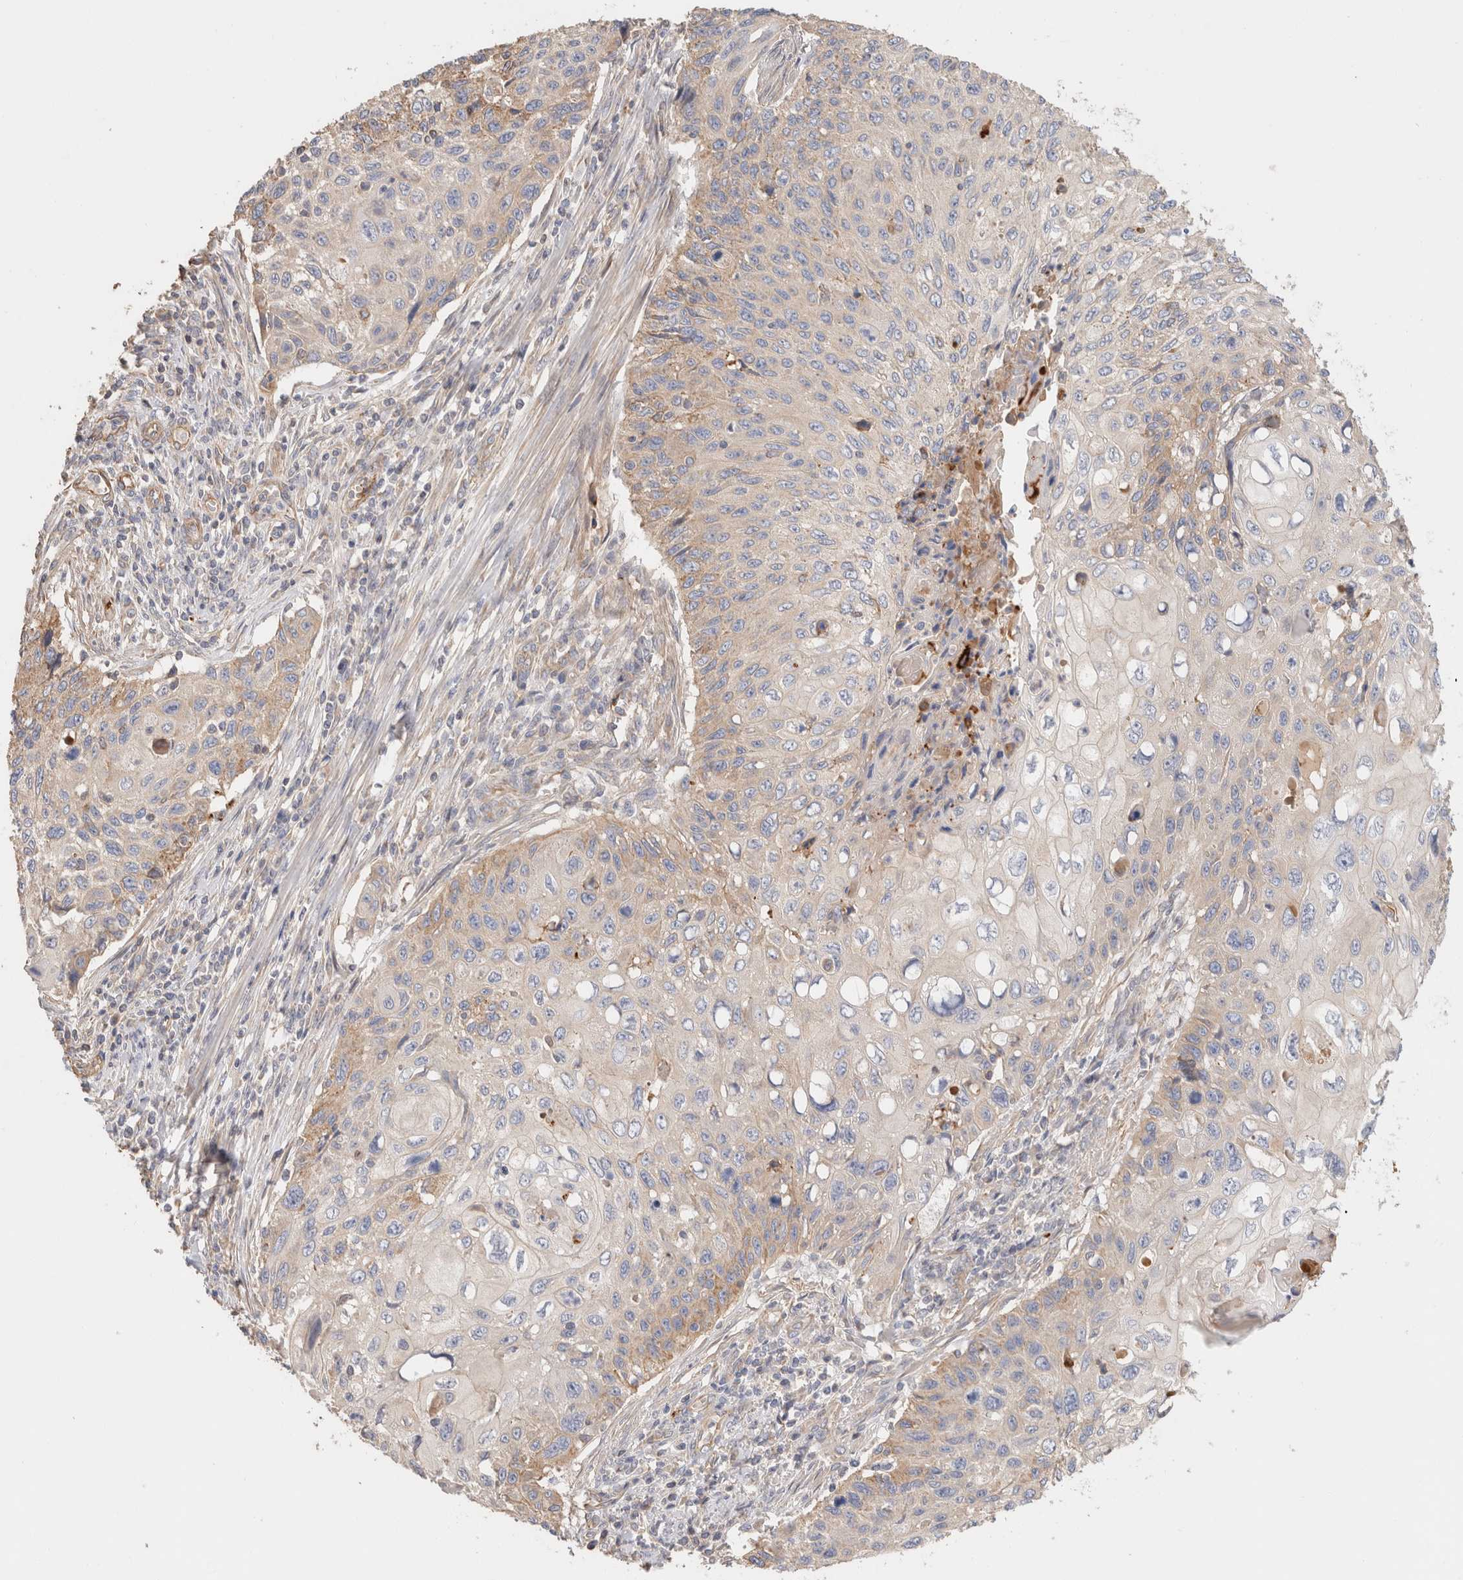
{"staining": {"intensity": "weak", "quantity": "25%-75%", "location": "cytoplasmic/membranous"}, "tissue": "cervical cancer", "cell_type": "Tumor cells", "image_type": "cancer", "snomed": [{"axis": "morphology", "description": "Squamous cell carcinoma, NOS"}, {"axis": "topography", "description": "Cervix"}], "caption": "Tumor cells exhibit weak cytoplasmic/membranous expression in approximately 25%-75% of cells in cervical cancer (squamous cell carcinoma). The protein is stained brown, and the nuclei are stained in blue (DAB (3,3'-diaminobenzidine) IHC with brightfield microscopy, high magnification).", "gene": "PROS1", "patient": {"sex": "female", "age": 70}}